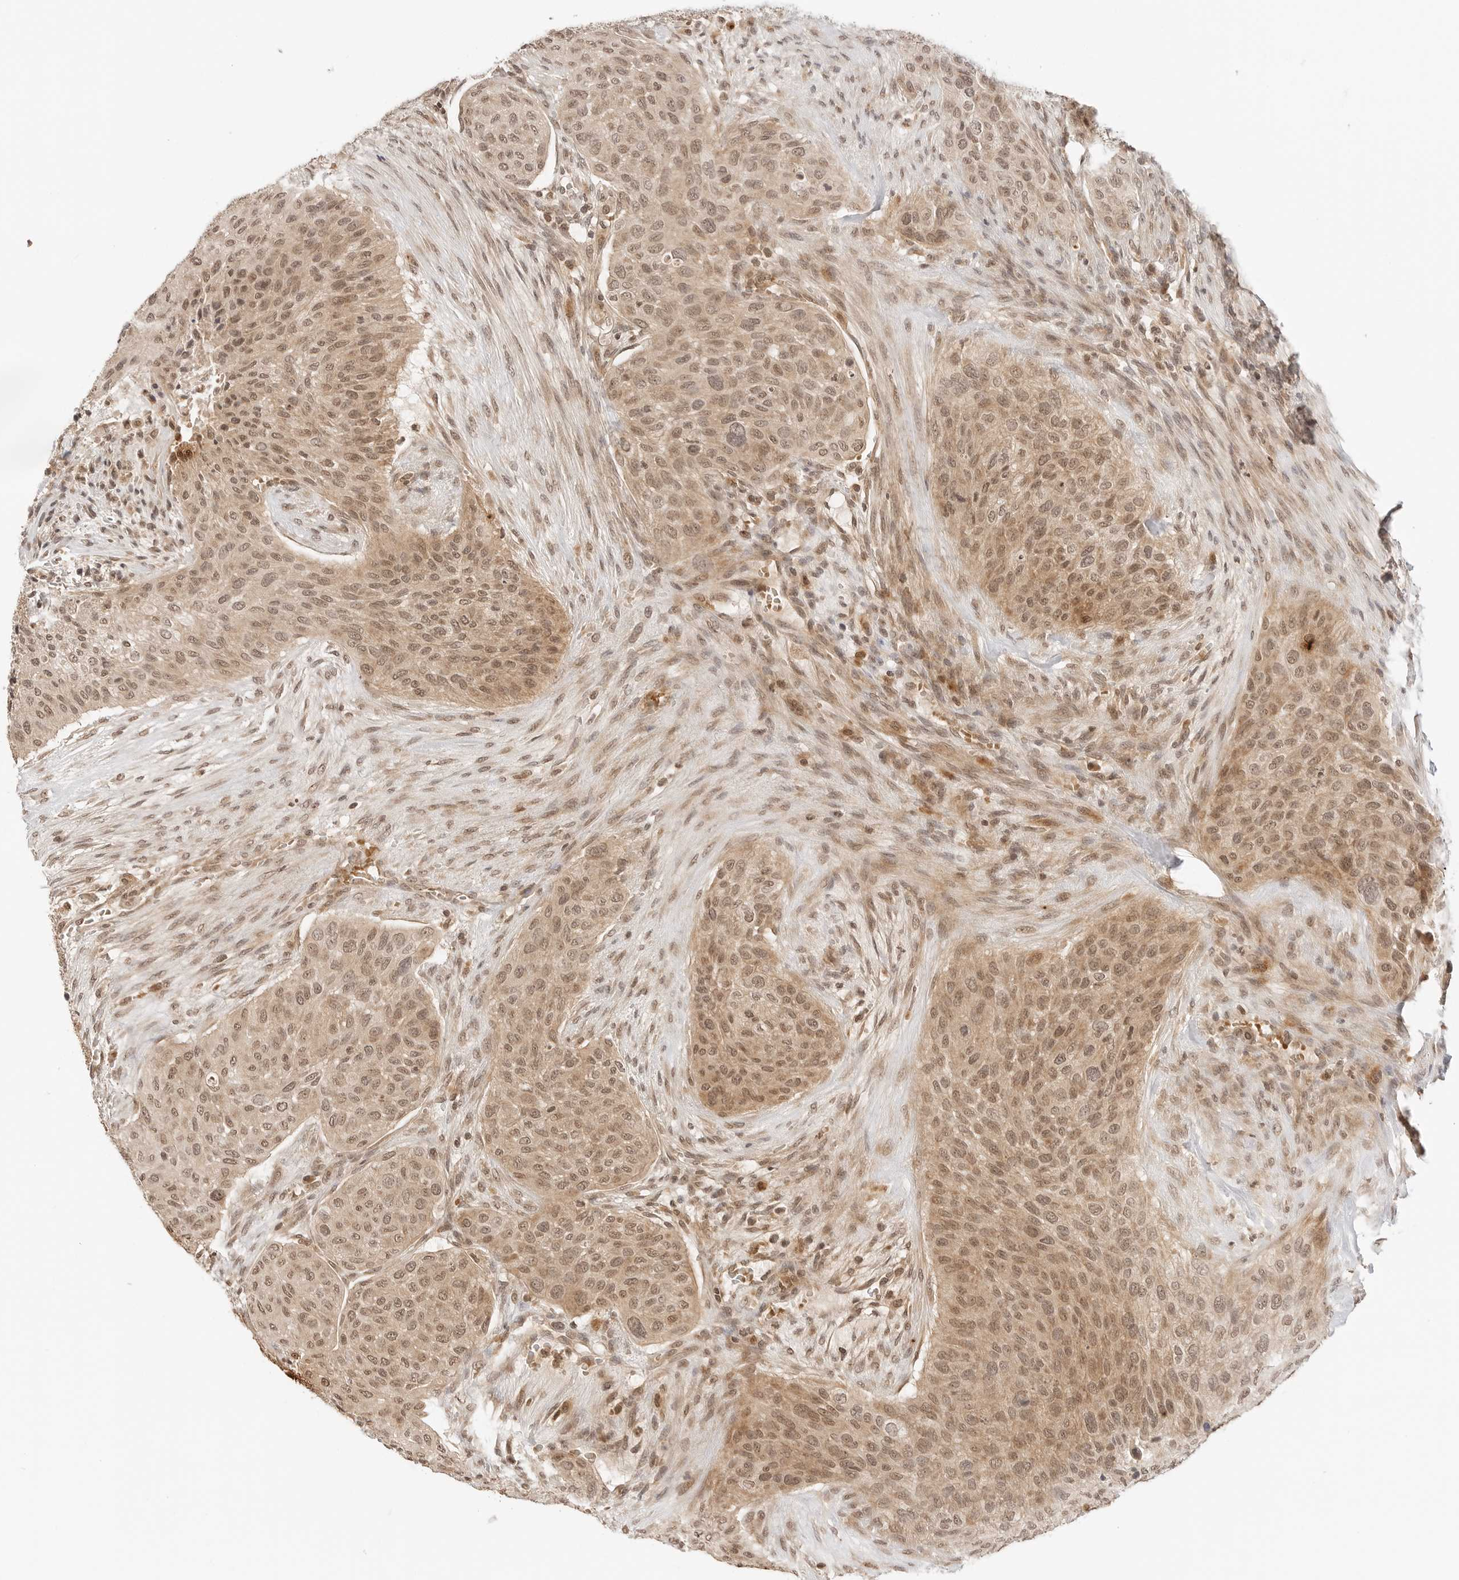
{"staining": {"intensity": "moderate", "quantity": ">75%", "location": "cytoplasmic/membranous,nuclear"}, "tissue": "urothelial cancer", "cell_type": "Tumor cells", "image_type": "cancer", "snomed": [{"axis": "morphology", "description": "Urothelial carcinoma, High grade"}, {"axis": "topography", "description": "Urinary bladder"}], "caption": "Immunohistochemical staining of human urothelial cancer shows medium levels of moderate cytoplasmic/membranous and nuclear protein positivity in approximately >75% of tumor cells.", "gene": "GPR34", "patient": {"sex": "male", "age": 35}}